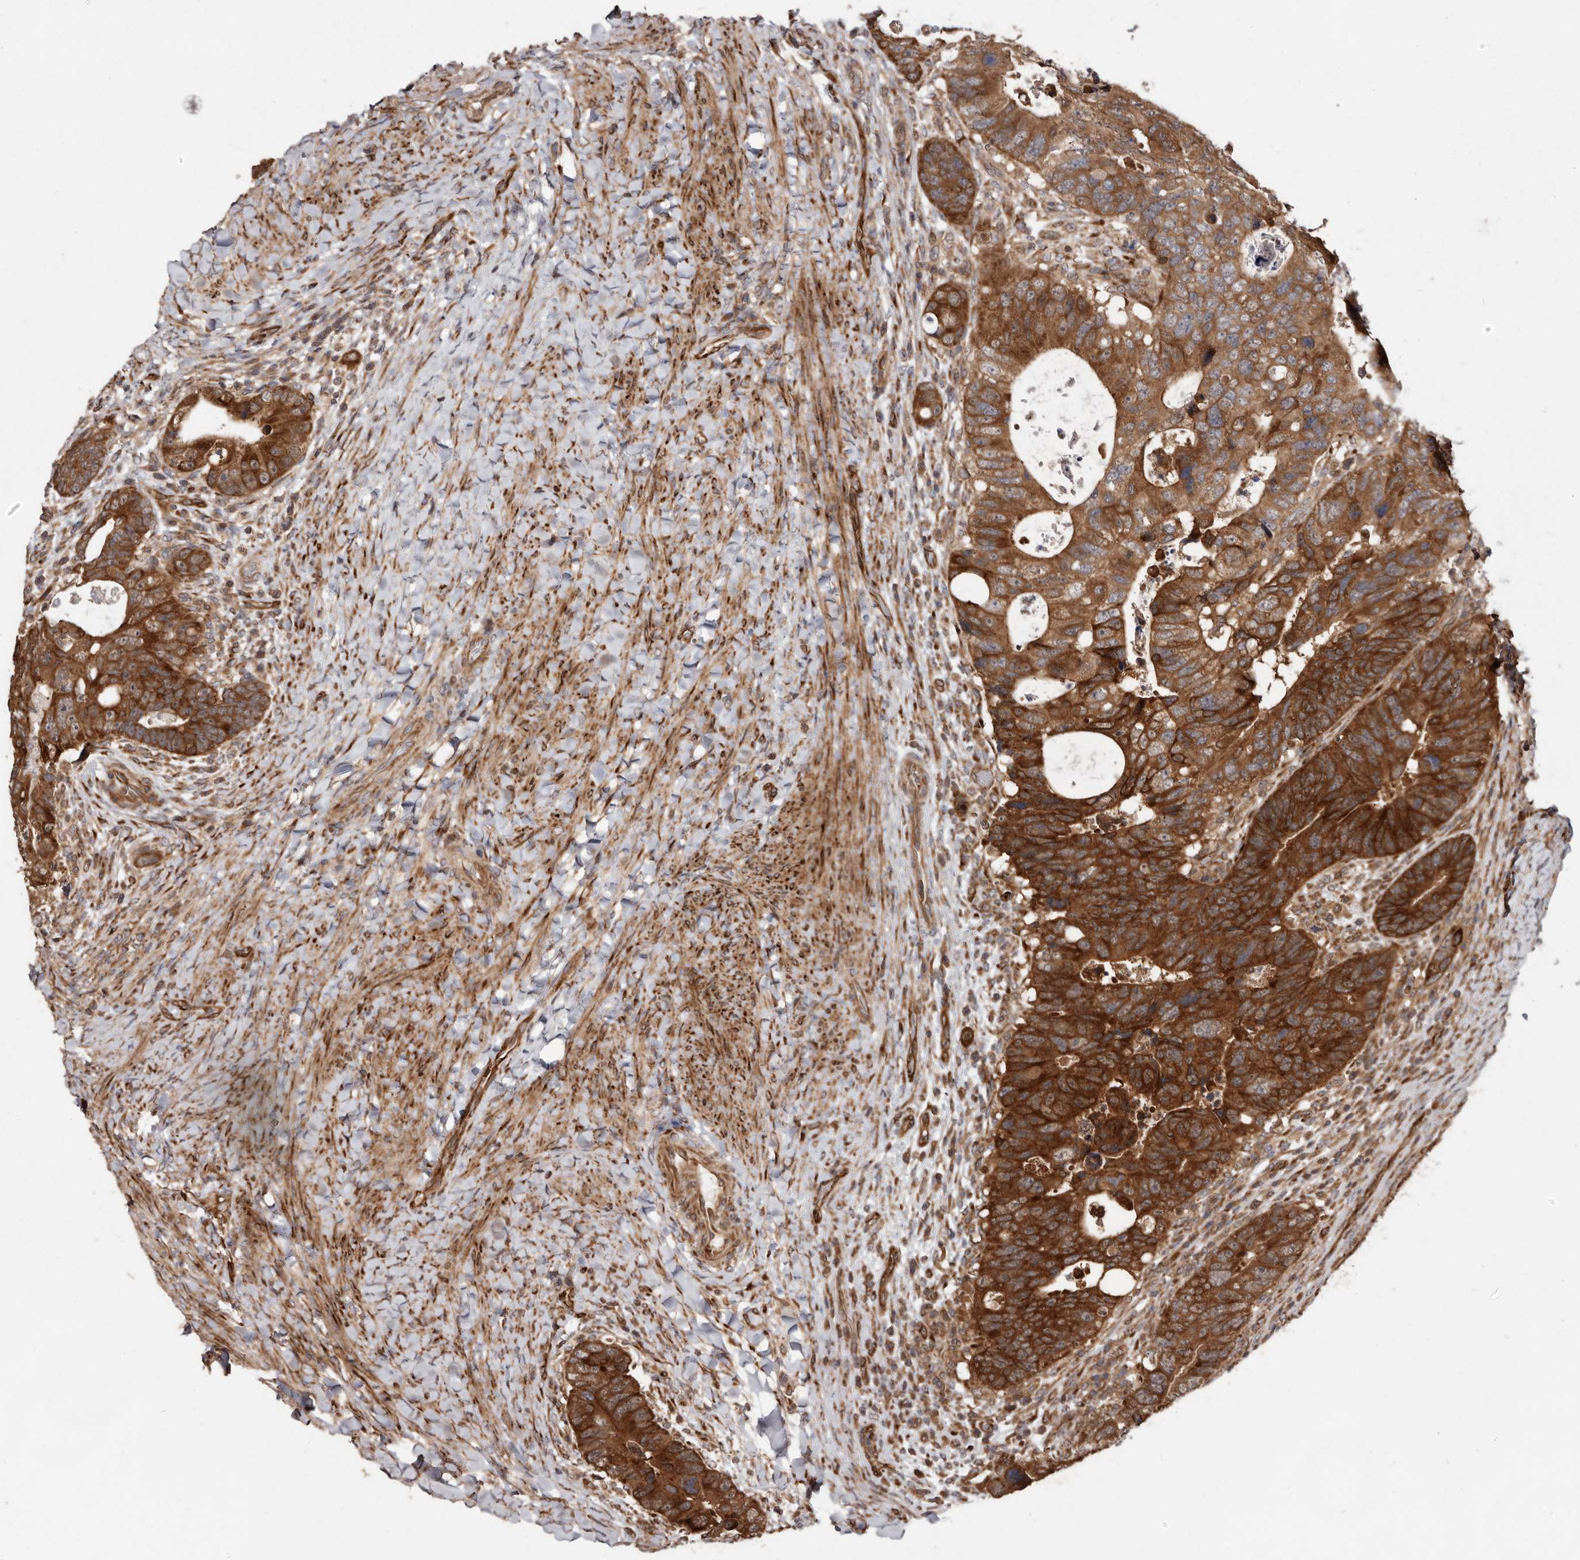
{"staining": {"intensity": "strong", "quantity": ">75%", "location": "cytoplasmic/membranous"}, "tissue": "colorectal cancer", "cell_type": "Tumor cells", "image_type": "cancer", "snomed": [{"axis": "morphology", "description": "Adenocarcinoma, NOS"}, {"axis": "topography", "description": "Rectum"}], "caption": "IHC of human adenocarcinoma (colorectal) reveals high levels of strong cytoplasmic/membranous positivity in about >75% of tumor cells.", "gene": "FLAD1", "patient": {"sex": "male", "age": 59}}